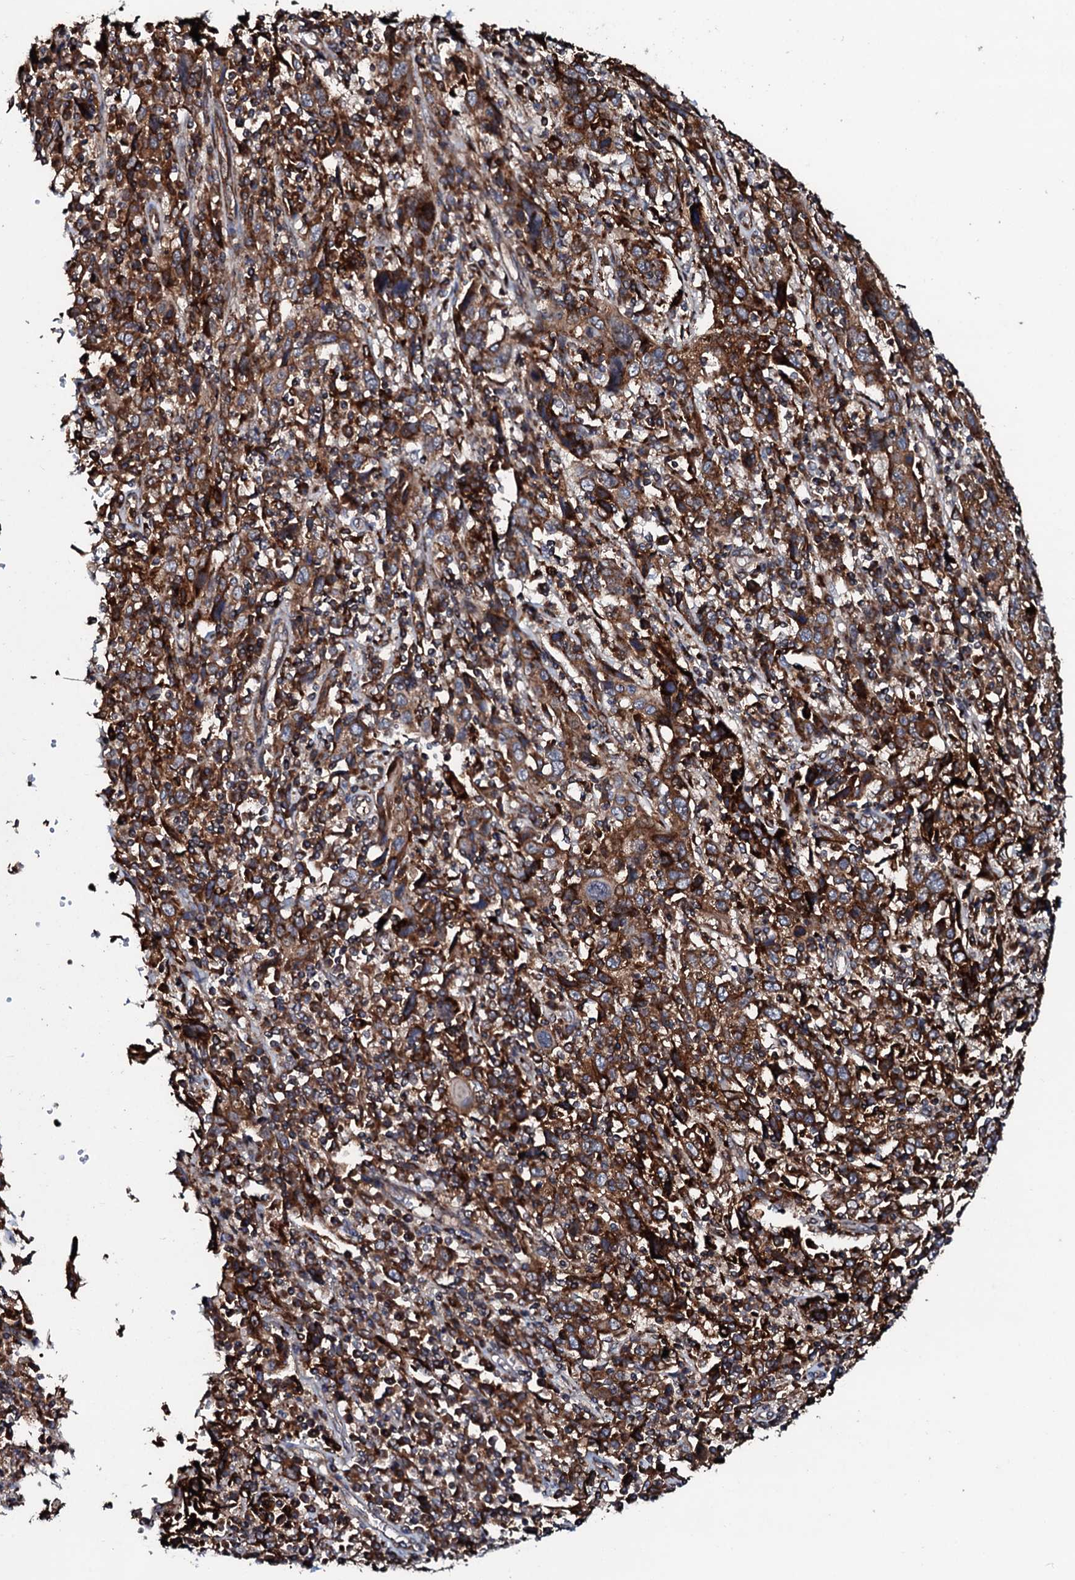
{"staining": {"intensity": "strong", "quantity": ">75%", "location": "cytoplasmic/membranous"}, "tissue": "cervical cancer", "cell_type": "Tumor cells", "image_type": "cancer", "snomed": [{"axis": "morphology", "description": "Squamous cell carcinoma, NOS"}, {"axis": "topography", "description": "Cervix"}], "caption": "Immunohistochemical staining of human cervical cancer (squamous cell carcinoma) reveals high levels of strong cytoplasmic/membranous expression in approximately >75% of tumor cells.", "gene": "SDHAF2", "patient": {"sex": "female", "age": 46}}